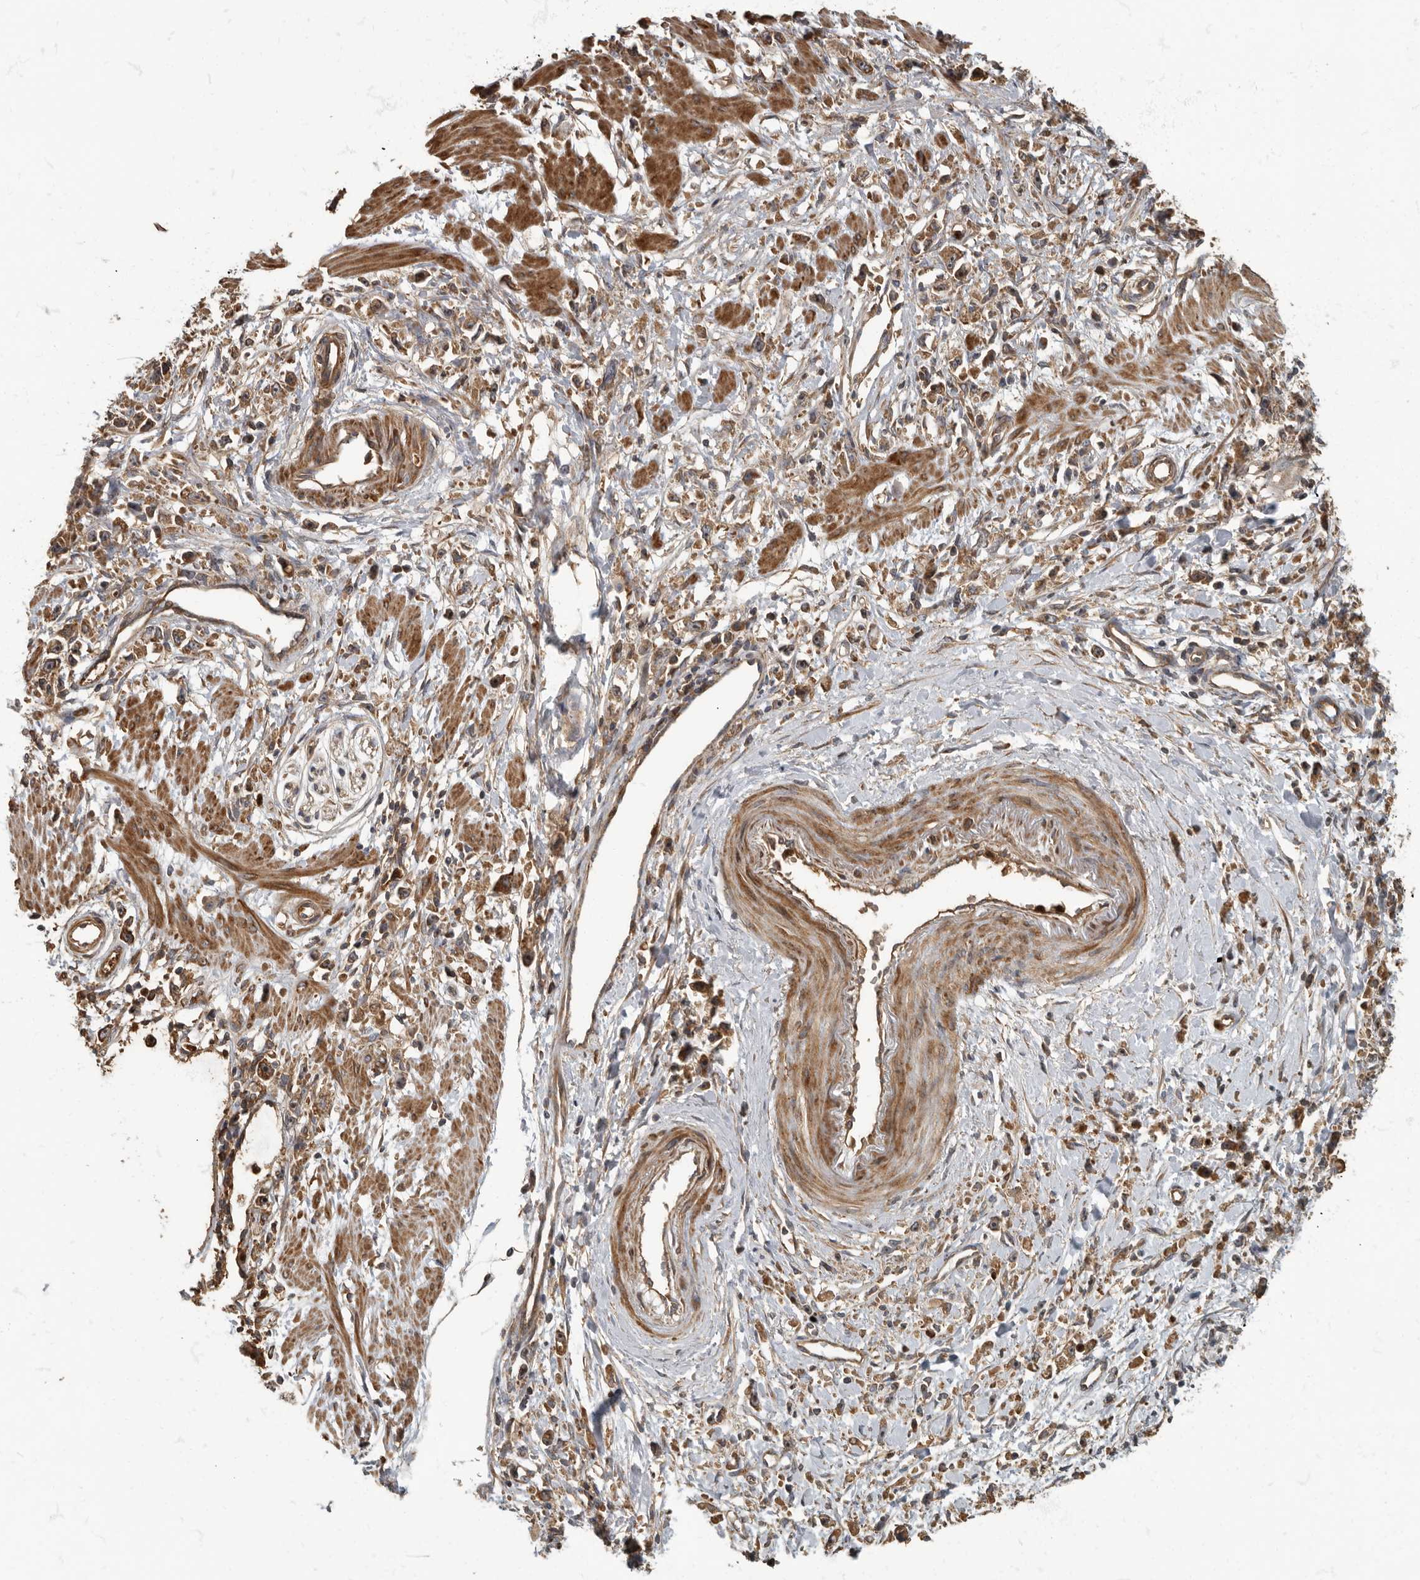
{"staining": {"intensity": "moderate", "quantity": ">75%", "location": "cytoplasmic/membranous,nuclear"}, "tissue": "stomach cancer", "cell_type": "Tumor cells", "image_type": "cancer", "snomed": [{"axis": "morphology", "description": "Adenocarcinoma, NOS"}, {"axis": "topography", "description": "Stomach"}], "caption": "Stomach cancer stained with IHC reveals moderate cytoplasmic/membranous and nuclear staining in about >75% of tumor cells. The protein is shown in brown color, while the nuclei are stained blue.", "gene": "DAAM1", "patient": {"sex": "female", "age": 59}}